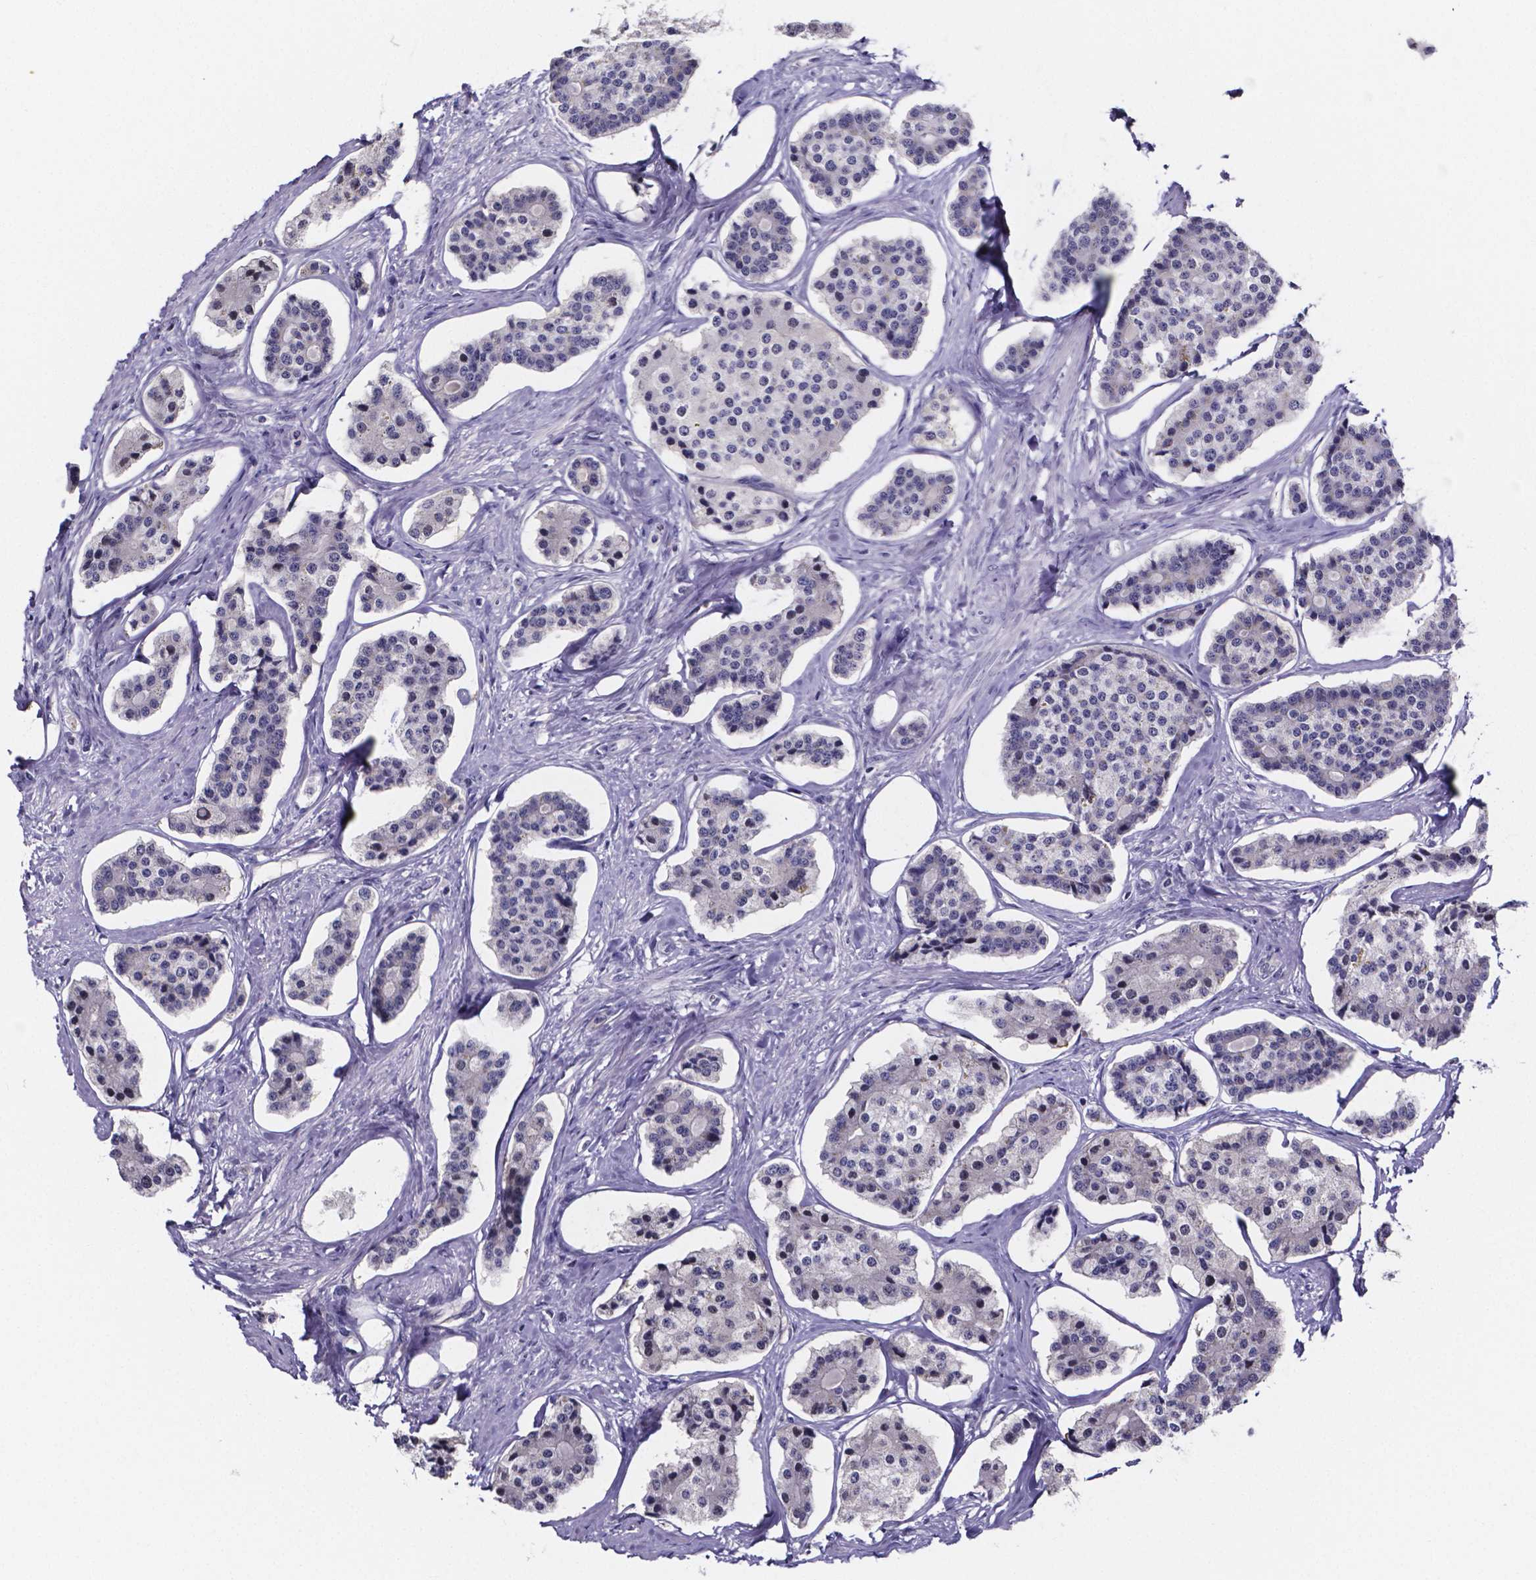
{"staining": {"intensity": "negative", "quantity": "none", "location": "none"}, "tissue": "carcinoid", "cell_type": "Tumor cells", "image_type": "cancer", "snomed": [{"axis": "morphology", "description": "Carcinoid, malignant, NOS"}, {"axis": "topography", "description": "Small intestine"}], "caption": "Immunohistochemical staining of carcinoid demonstrates no significant positivity in tumor cells.", "gene": "IZUMO1", "patient": {"sex": "female", "age": 65}}